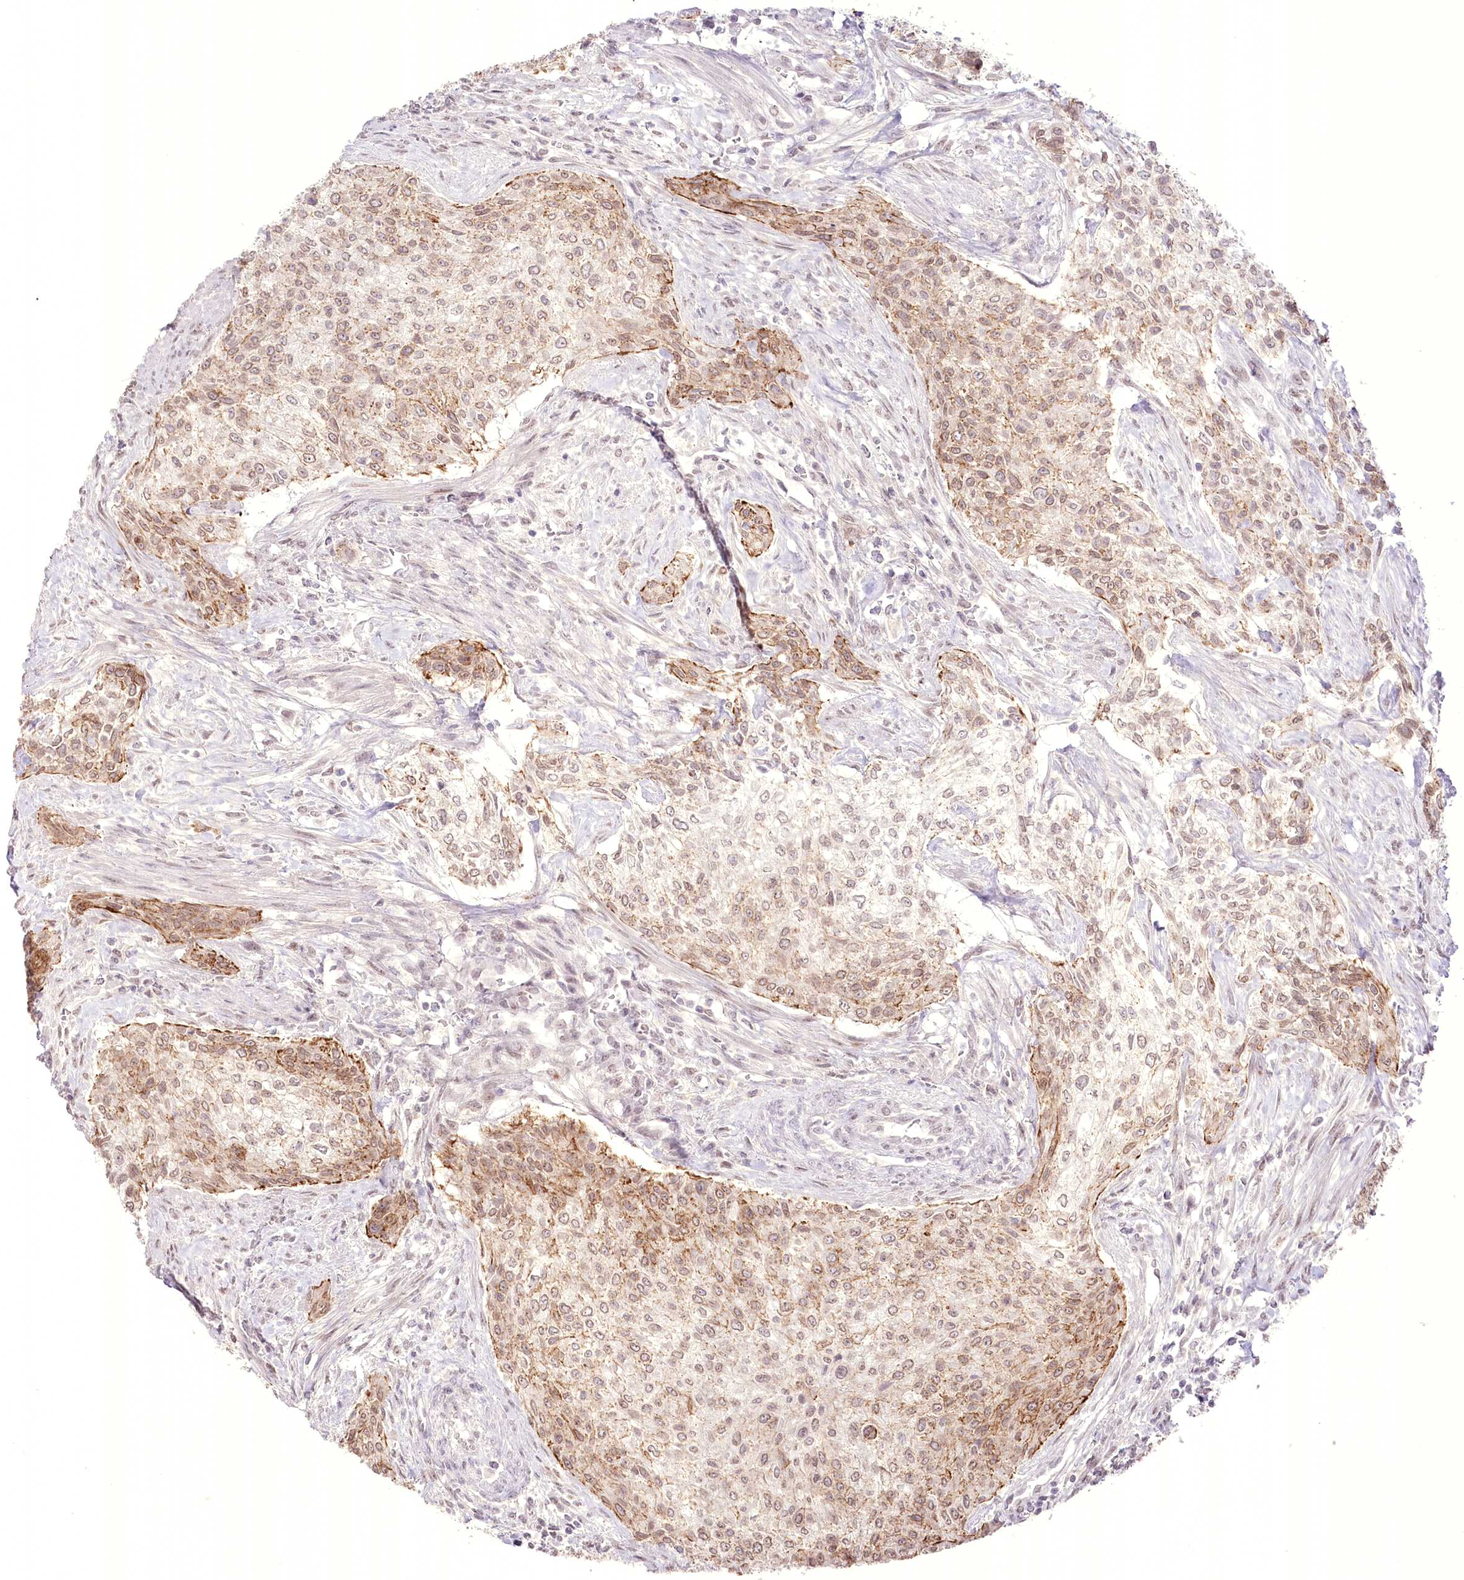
{"staining": {"intensity": "moderate", "quantity": "25%-75%", "location": "cytoplasmic/membranous,nuclear"}, "tissue": "urothelial cancer", "cell_type": "Tumor cells", "image_type": "cancer", "snomed": [{"axis": "morphology", "description": "Normal tissue, NOS"}, {"axis": "morphology", "description": "Urothelial carcinoma, NOS"}, {"axis": "topography", "description": "Urinary bladder"}, {"axis": "topography", "description": "Peripheral nerve tissue"}], "caption": "Human urothelial cancer stained with a brown dye shows moderate cytoplasmic/membranous and nuclear positive positivity in about 25%-75% of tumor cells.", "gene": "SLC39A10", "patient": {"sex": "male", "age": 35}}